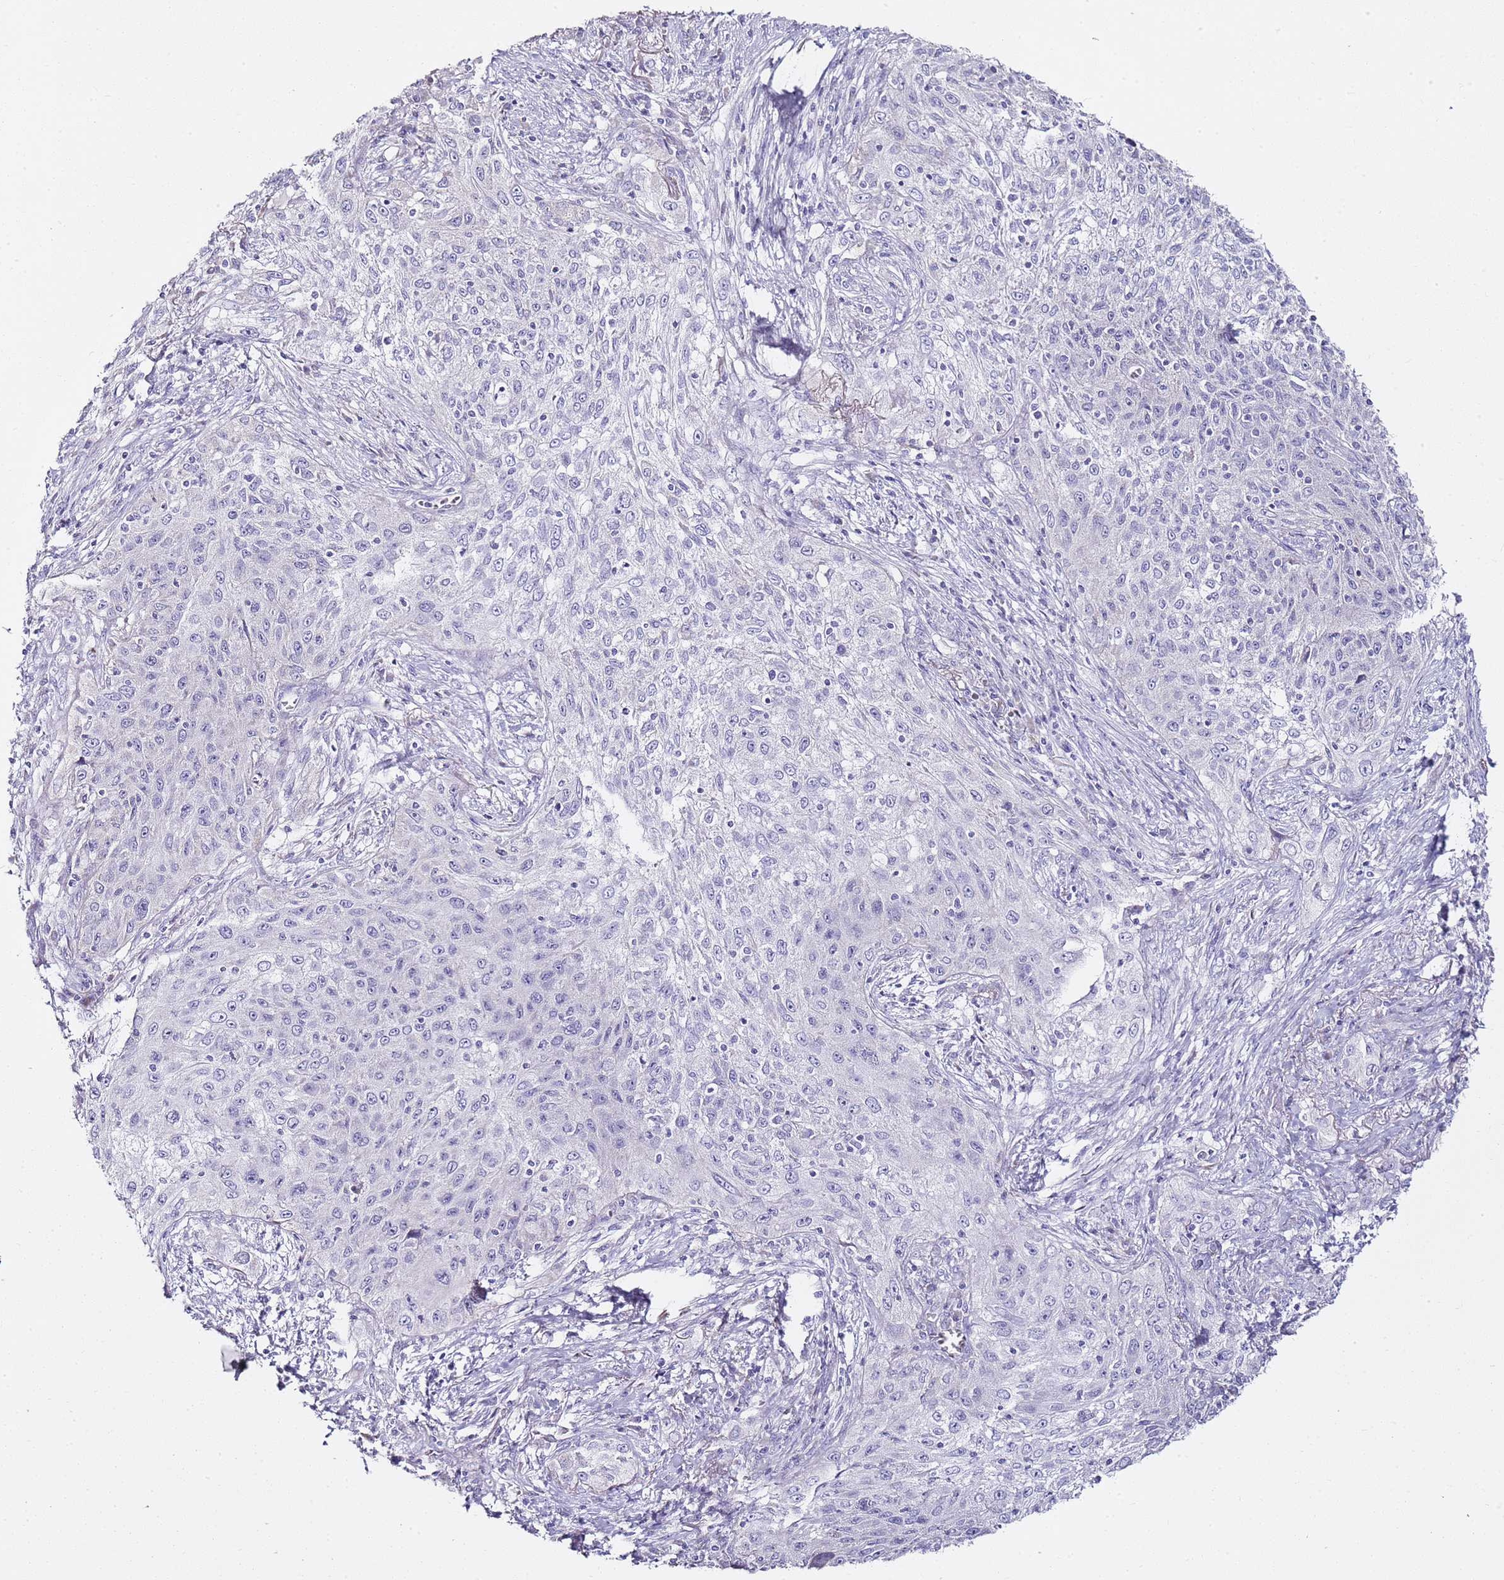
{"staining": {"intensity": "negative", "quantity": "none", "location": "none"}, "tissue": "lung cancer", "cell_type": "Tumor cells", "image_type": "cancer", "snomed": [{"axis": "morphology", "description": "Squamous cell carcinoma, NOS"}, {"axis": "topography", "description": "Lung"}], "caption": "Immunohistochemistry (IHC) photomicrograph of lung cancer stained for a protein (brown), which demonstrates no positivity in tumor cells.", "gene": "MYBPC3", "patient": {"sex": "female", "age": 69}}